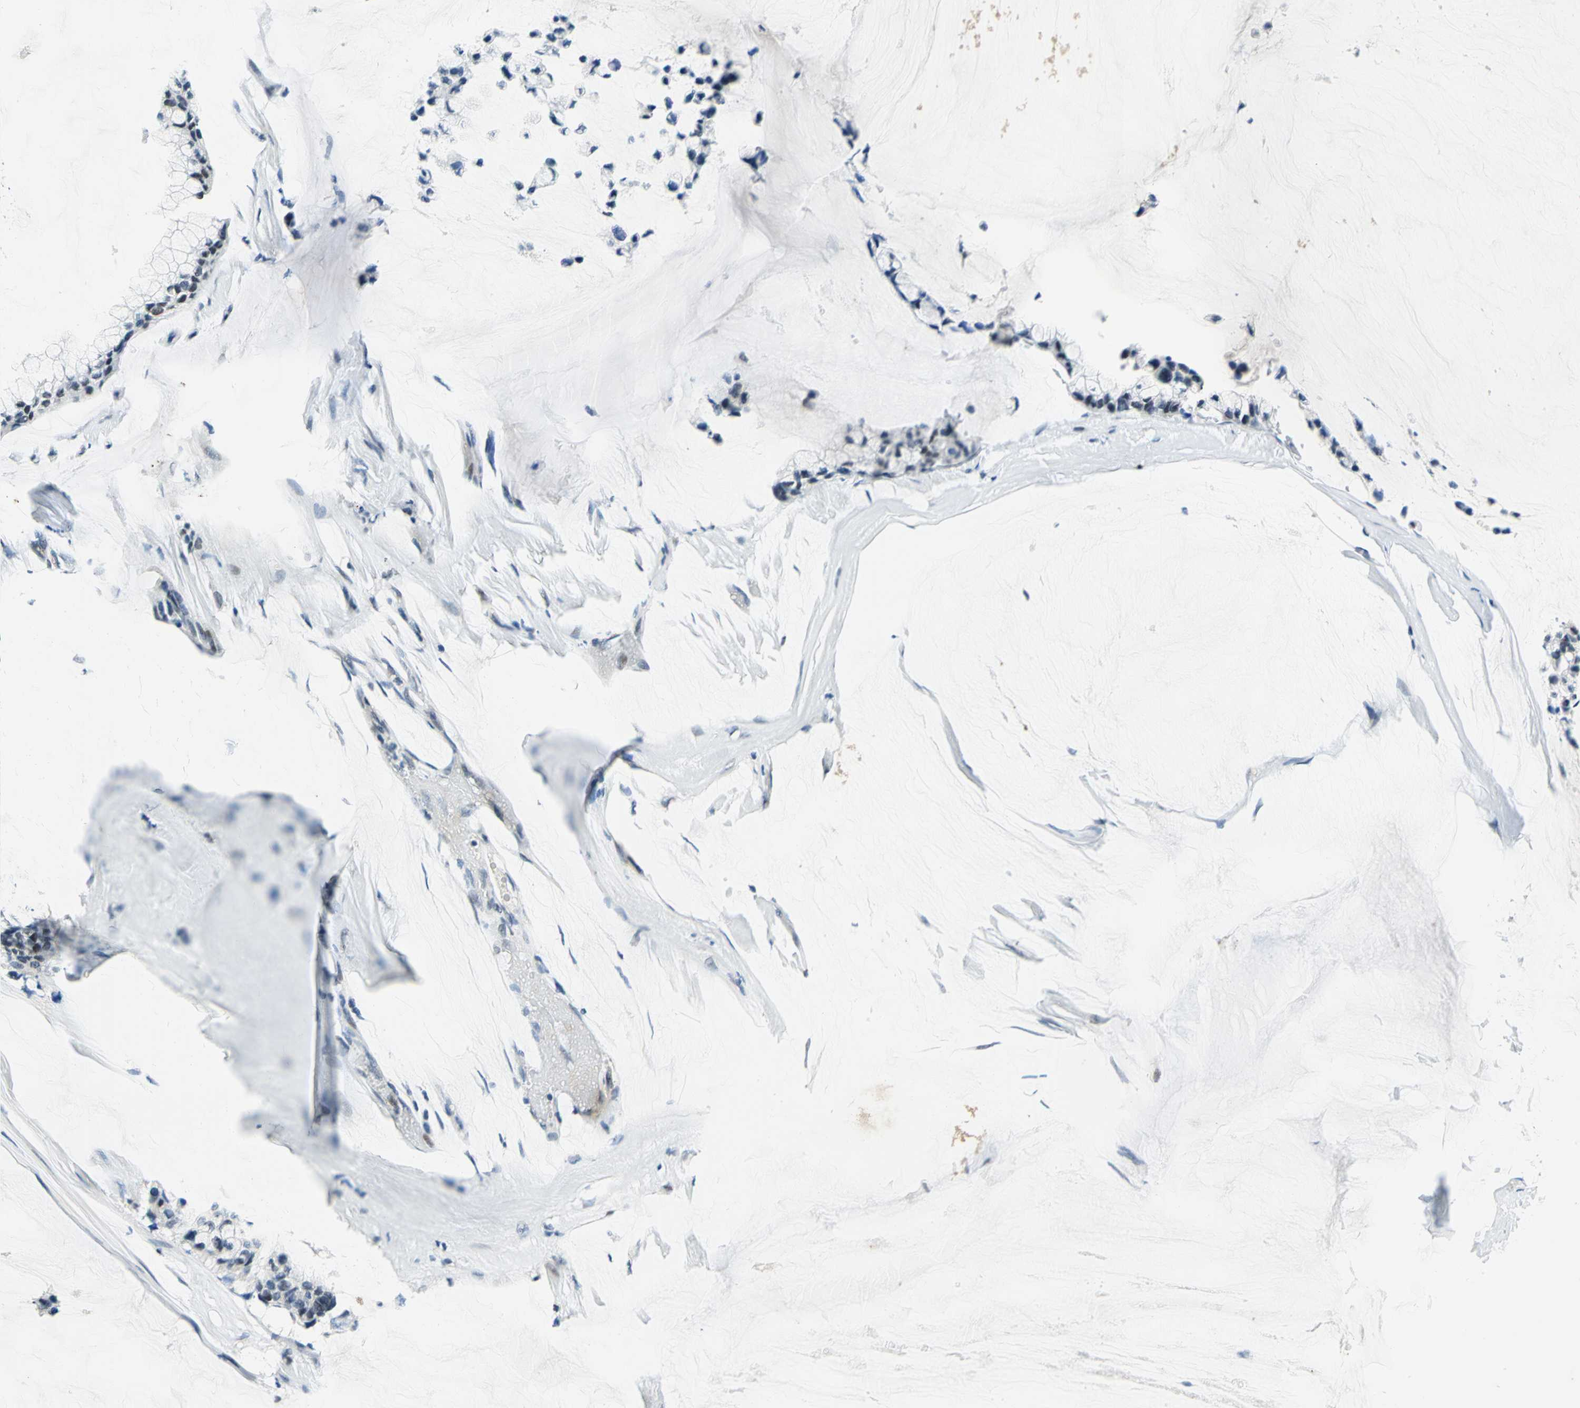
{"staining": {"intensity": "negative", "quantity": "none", "location": "none"}, "tissue": "ovarian cancer", "cell_type": "Tumor cells", "image_type": "cancer", "snomed": [{"axis": "morphology", "description": "Cystadenocarcinoma, mucinous, NOS"}, {"axis": "topography", "description": "Ovary"}], "caption": "The photomicrograph exhibits no significant staining in tumor cells of ovarian mucinous cystadenocarcinoma. (DAB immunohistochemistry (IHC) visualized using brightfield microscopy, high magnification).", "gene": "RAD17", "patient": {"sex": "female", "age": 39}}